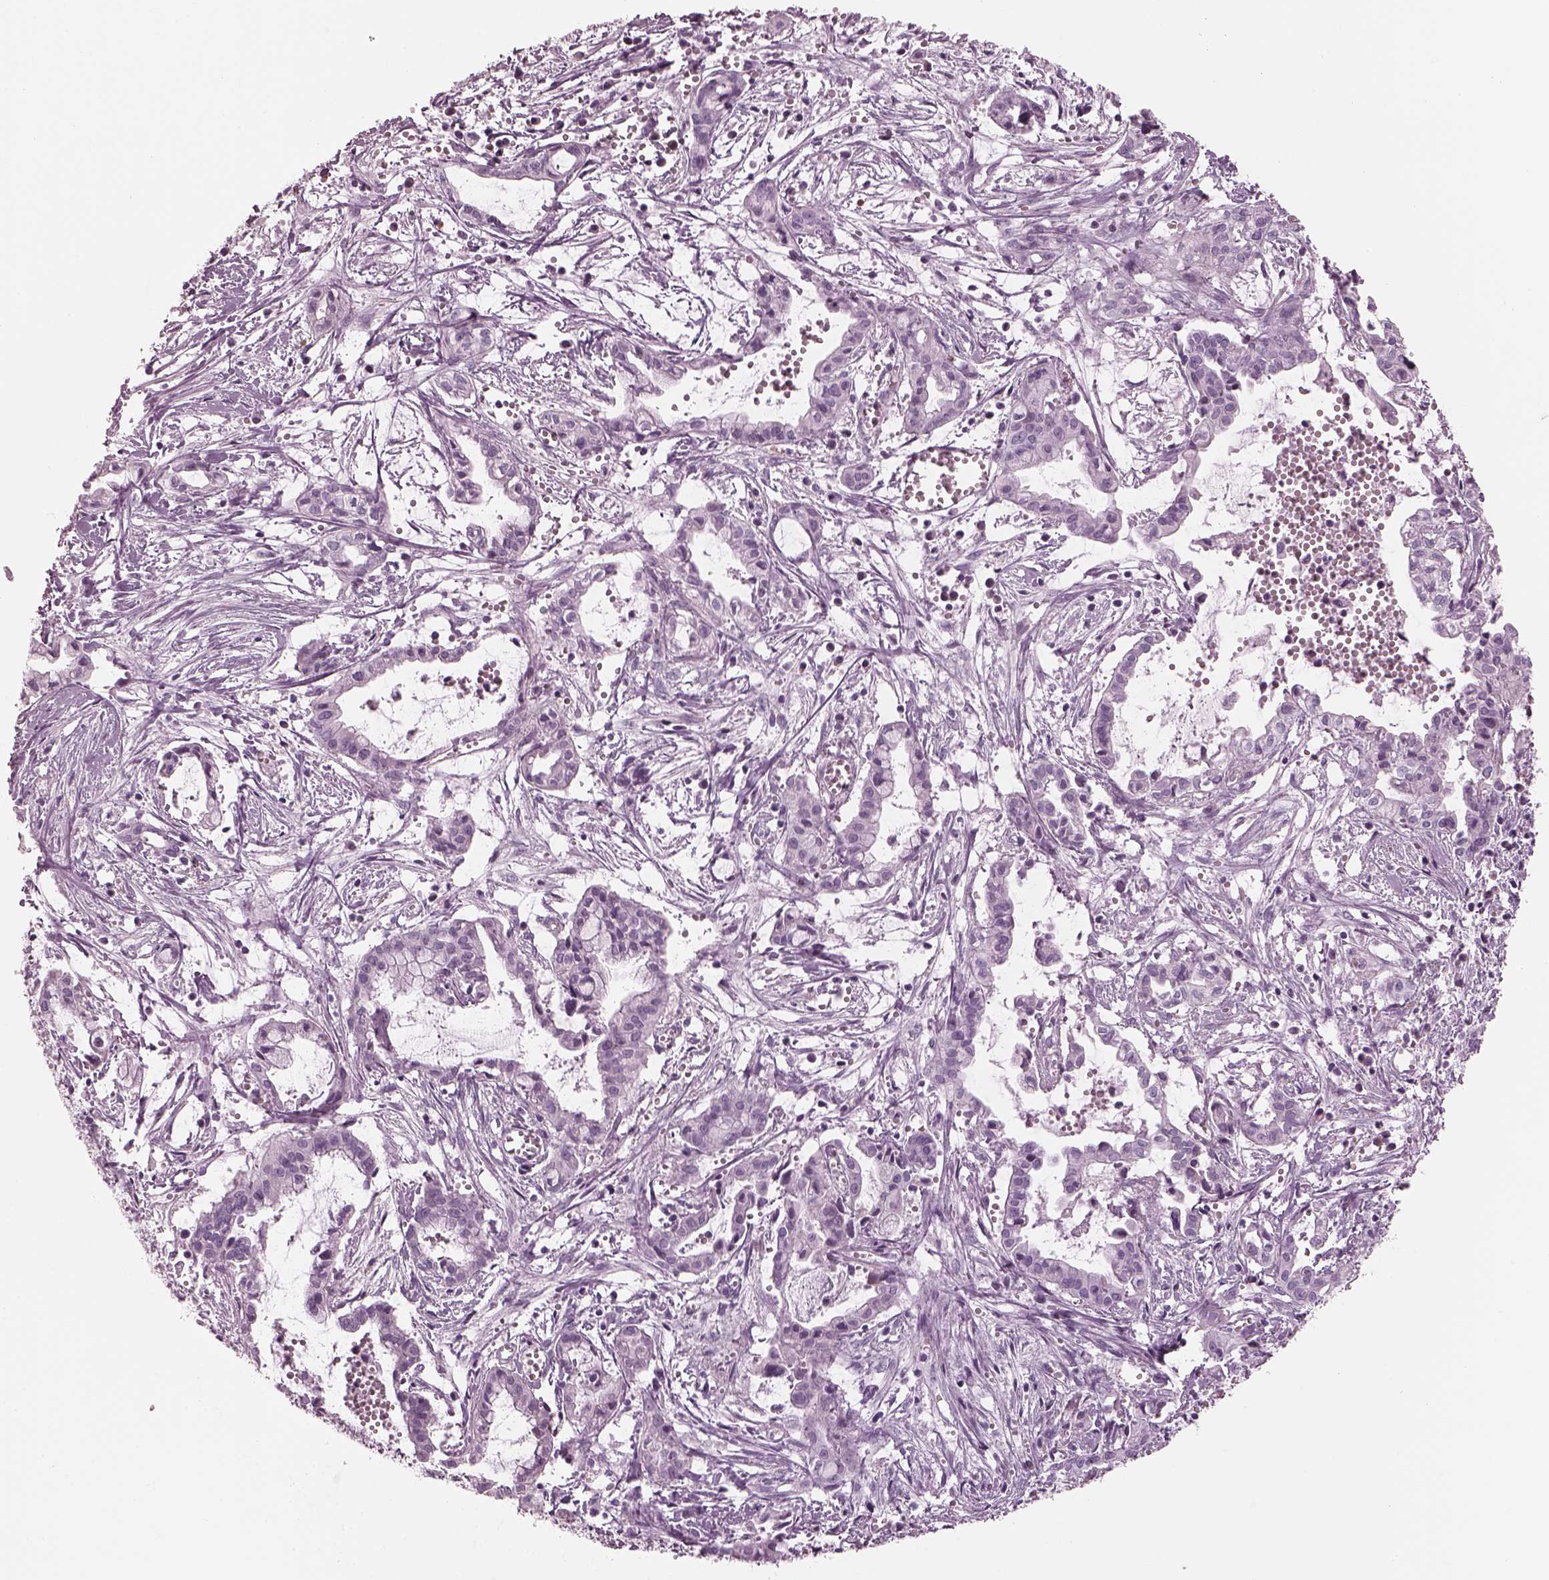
{"staining": {"intensity": "negative", "quantity": "none", "location": "none"}, "tissue": "pancreatic cancer", "cell_type": "Tumor cells", "image_type": "cancer", "snomed": [{"axis": "morphology", "description": "Adenocarcinoma, NOS"}, {"axis": "topography", "description": "Pancreas"}], "caption": "A high-resolution histopathology image shows IHC staining of pancreatic cancer (adenocarcinoma), which shows no significant staining in tumor cells.", "gene": "HYDIN", "patient": {"sex": "male", "age": 48}}